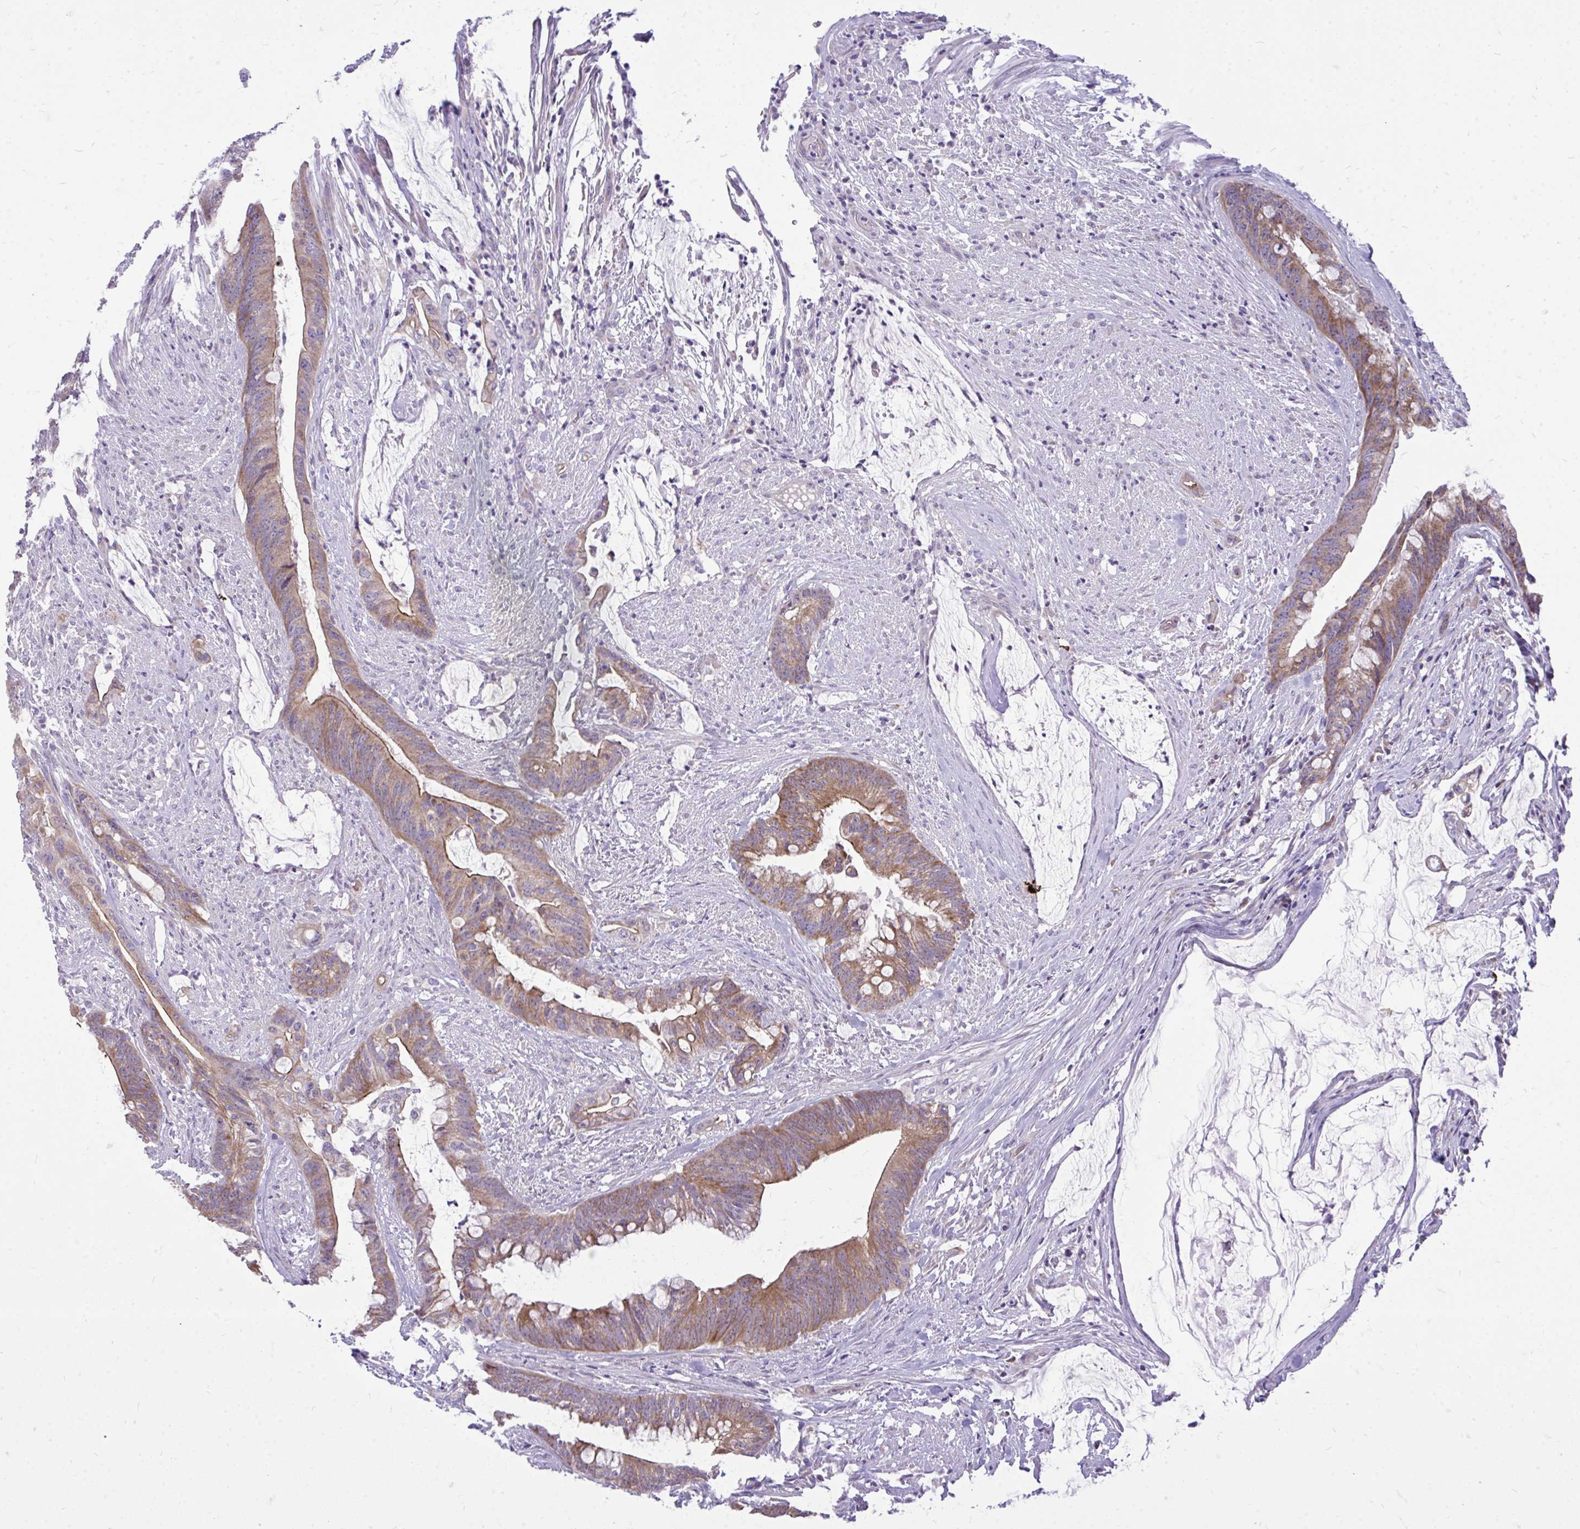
{"staining": {"intensity": "moderate", "quantity": ">75%", "location": "cytoplasmic/membranous"}, "tissue": "colorectal cancer", "cell_type": "Tumor cells", "image_type": "cancer", "snomed": [{"axis": "morphology", "description": "Adenocarcinoma, NOS"}, {"axis": "topography", "description": "Colon"}], "caption": "The immunohistochemical stain highlights moderate cytoplasmic/membranous expression in tumor cells of colorectal cancer tissue.", "gene": "SPTBN2", "patient": {"sex": "male", "age": 62}}